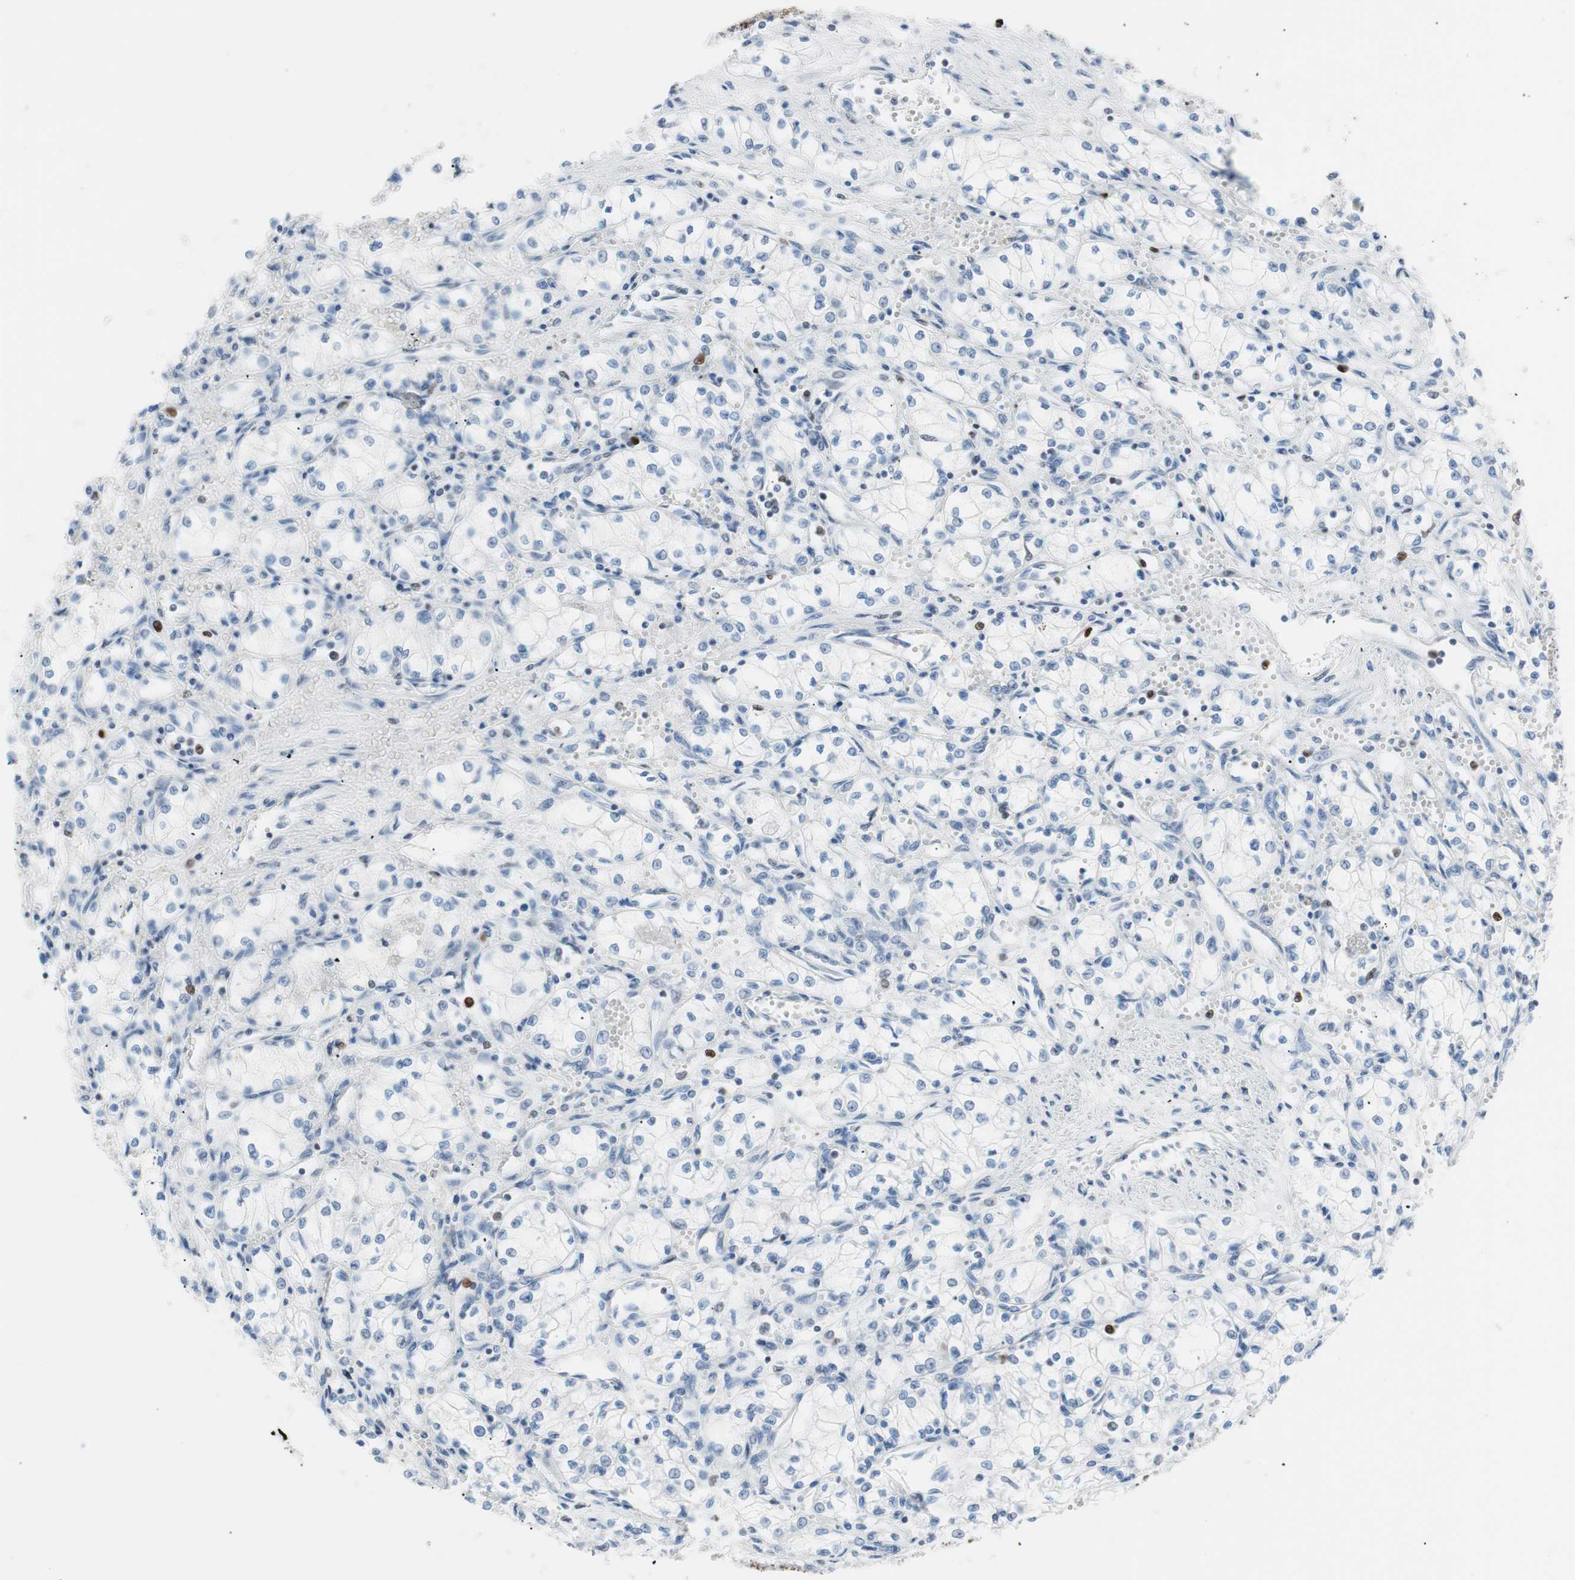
{"staining": {"intensity": "negative", "quantity": "none", "location": "none"}, "tissue": "renal cancer", "cell_type": "Tumor cells", "image_type": "cancer", "snomed": [{"axis": "morphology", "description": "Normal tissue, NOS"}, {"axis": "morphology", "description": "Adenocarcinoma, NOS"}, {"axis": "topography", "description": "Kidney"}], "caption": "This is a histopathology image of IHC staining of adenocarcinoma (renal), which shows no expression in tumor cells.", "gene": "CEBPB", "patient": {"sex": "male", "age": 59}}